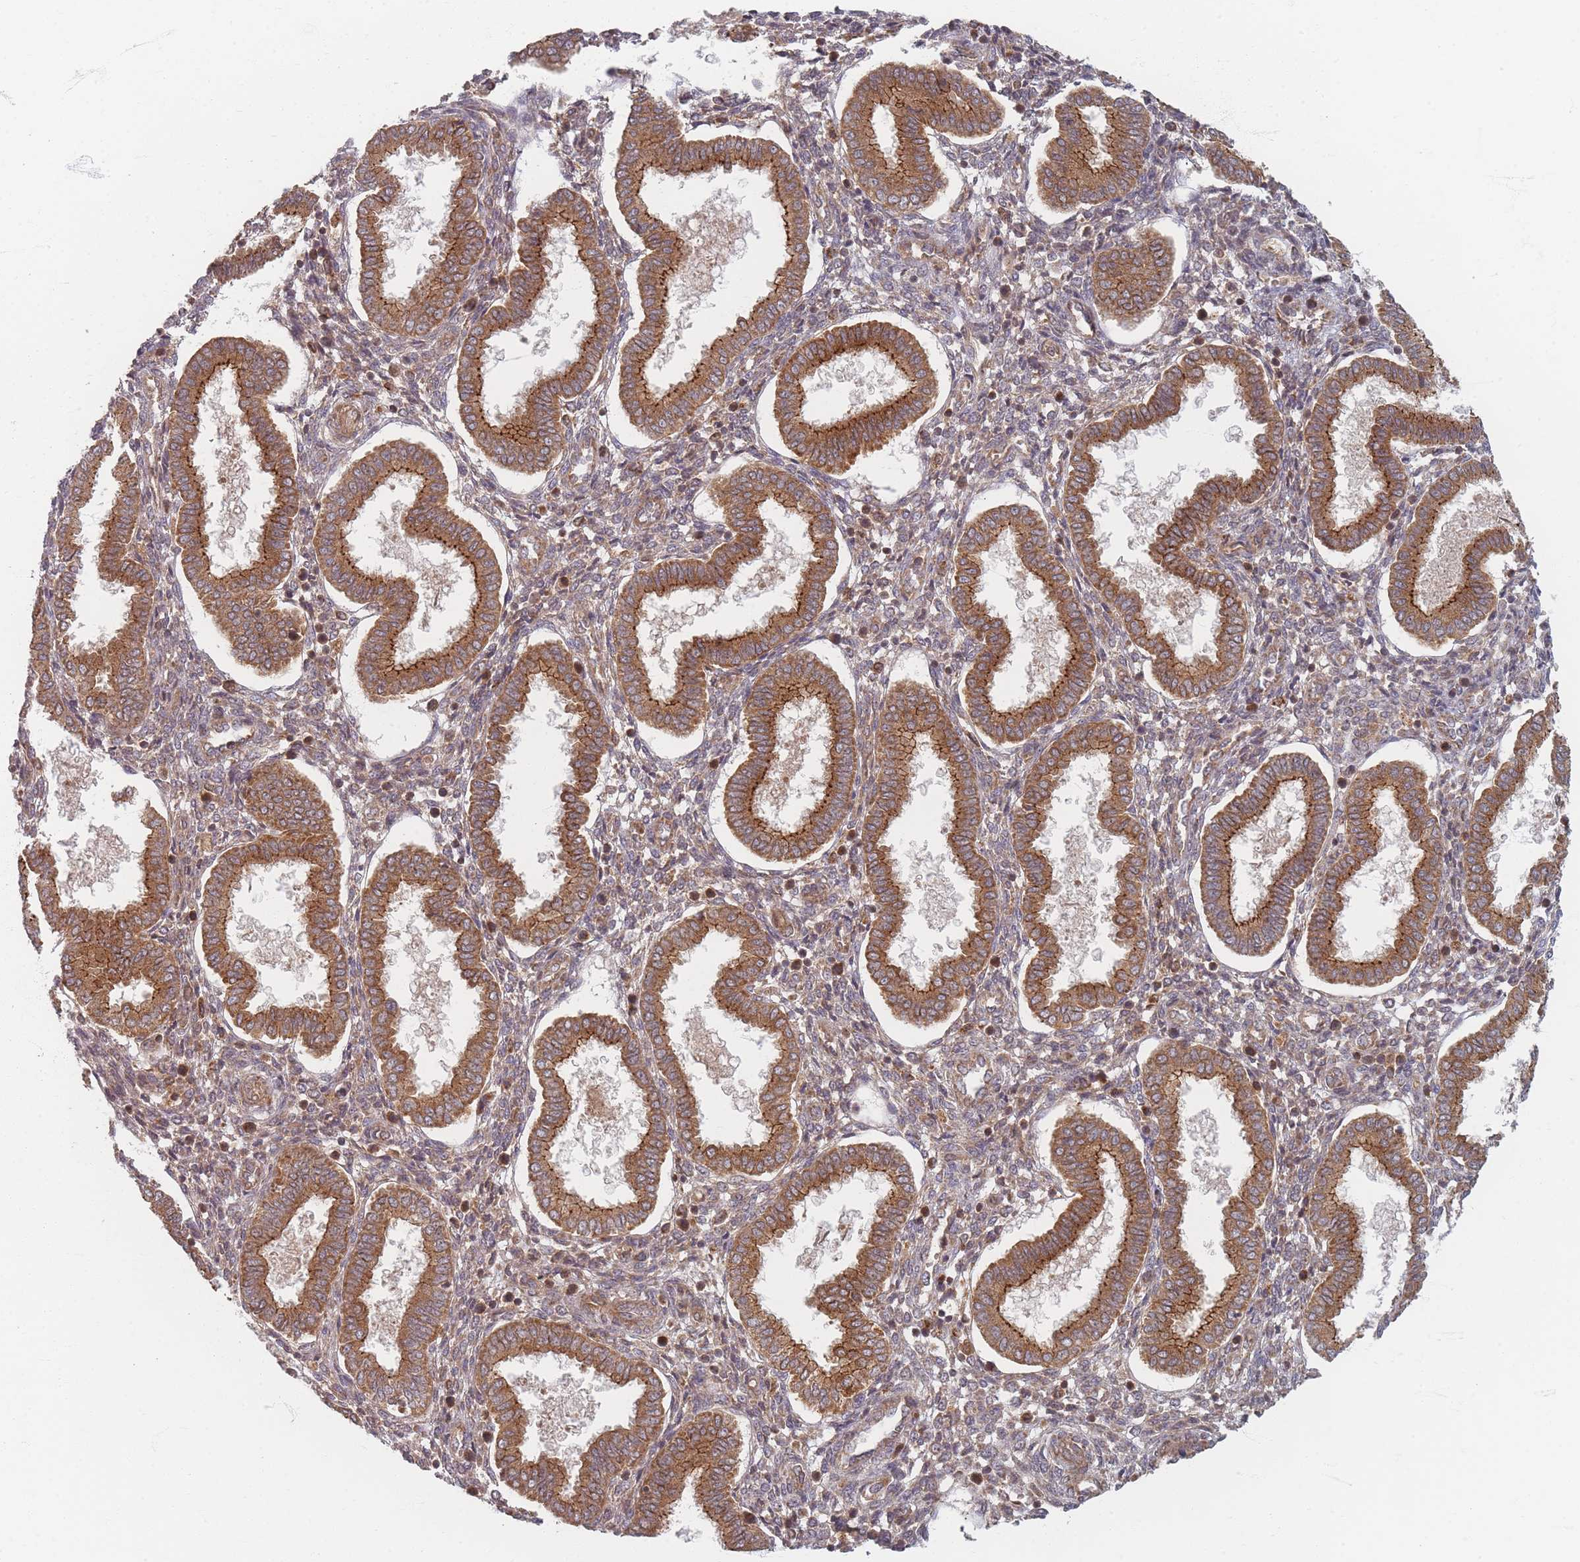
{"staining": {"intensity": "weak", "quantity": ">75%", "location": "cytoplasmic/membranous"}, "tissue": "endometrium", "cell_type": "Cells in endometrial stroma", "image_type": "normal", "snomed": [{"axis": "morphology", "description": "Normal tissue, NOS"}, {"axis": "topography", "description": "Endometrium"}], "caption": "This is a micrograph of immunohistochemistry (IHC) staining of normal endometrium, which shows weak staining in the cytoplasmic/membranous of cells in endometrial stroma.", "gene": "RADX", "patient": {"sex": "female", "age": 24}}